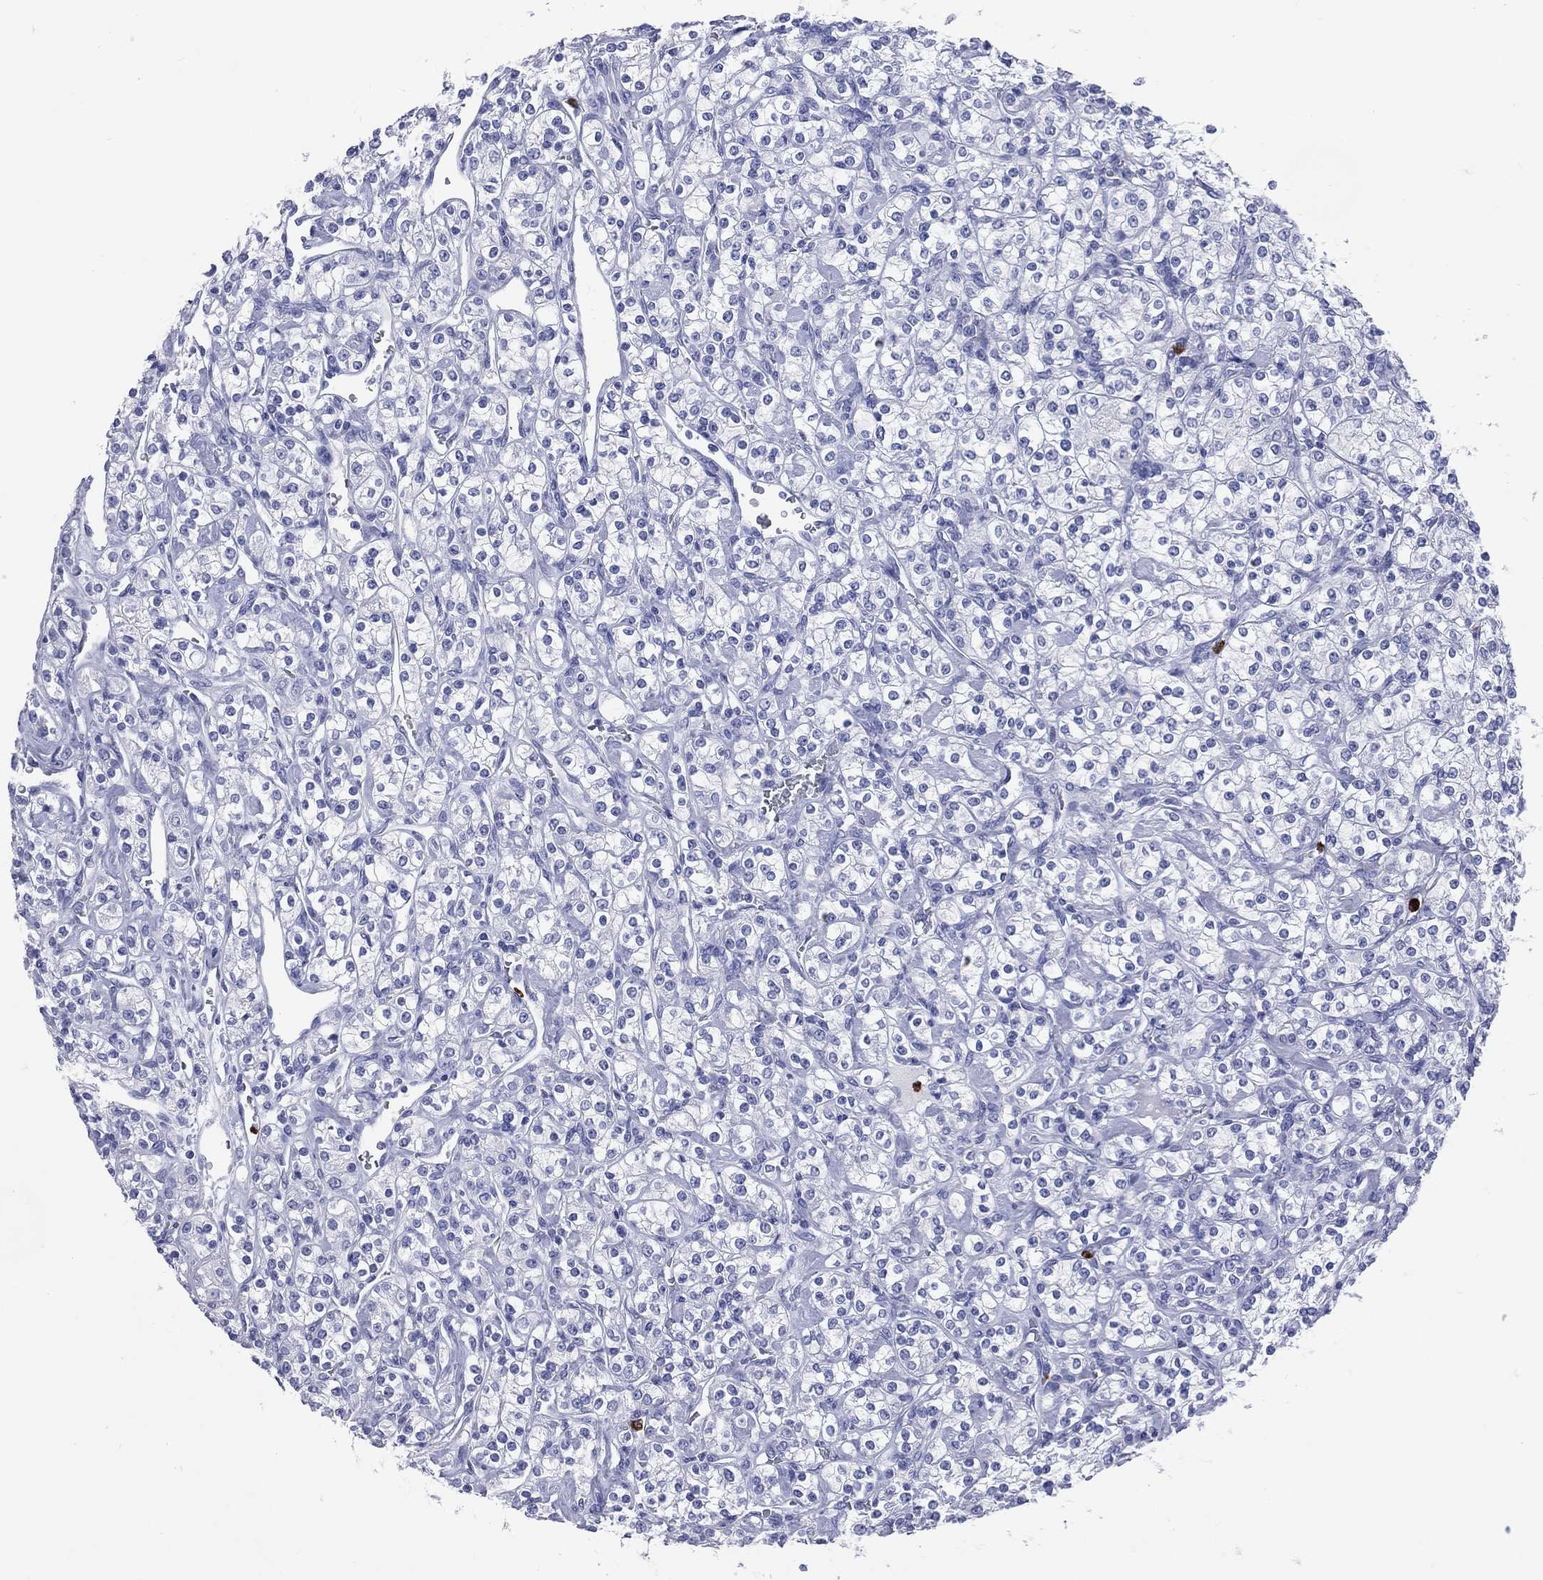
{"staining": {"intensity": "negative", "quantity": "none", "location": "none"}, "tissue": "renal cancer", "cell_type": "Tumor cells", "image_type": "cancer", "snomed": [{"axis": "morphology", "description": "Adenocarcinoma, NOS"}, {"axis": "topography", "description": "Kidney"}], "caption": "The immunohistochemistry (IHC) image has no significant expression in tumor cells of renal adenocarcinoma tissue.", "gene": "PGLYRP1", "patient": {"sex": "male", "age": 77}}